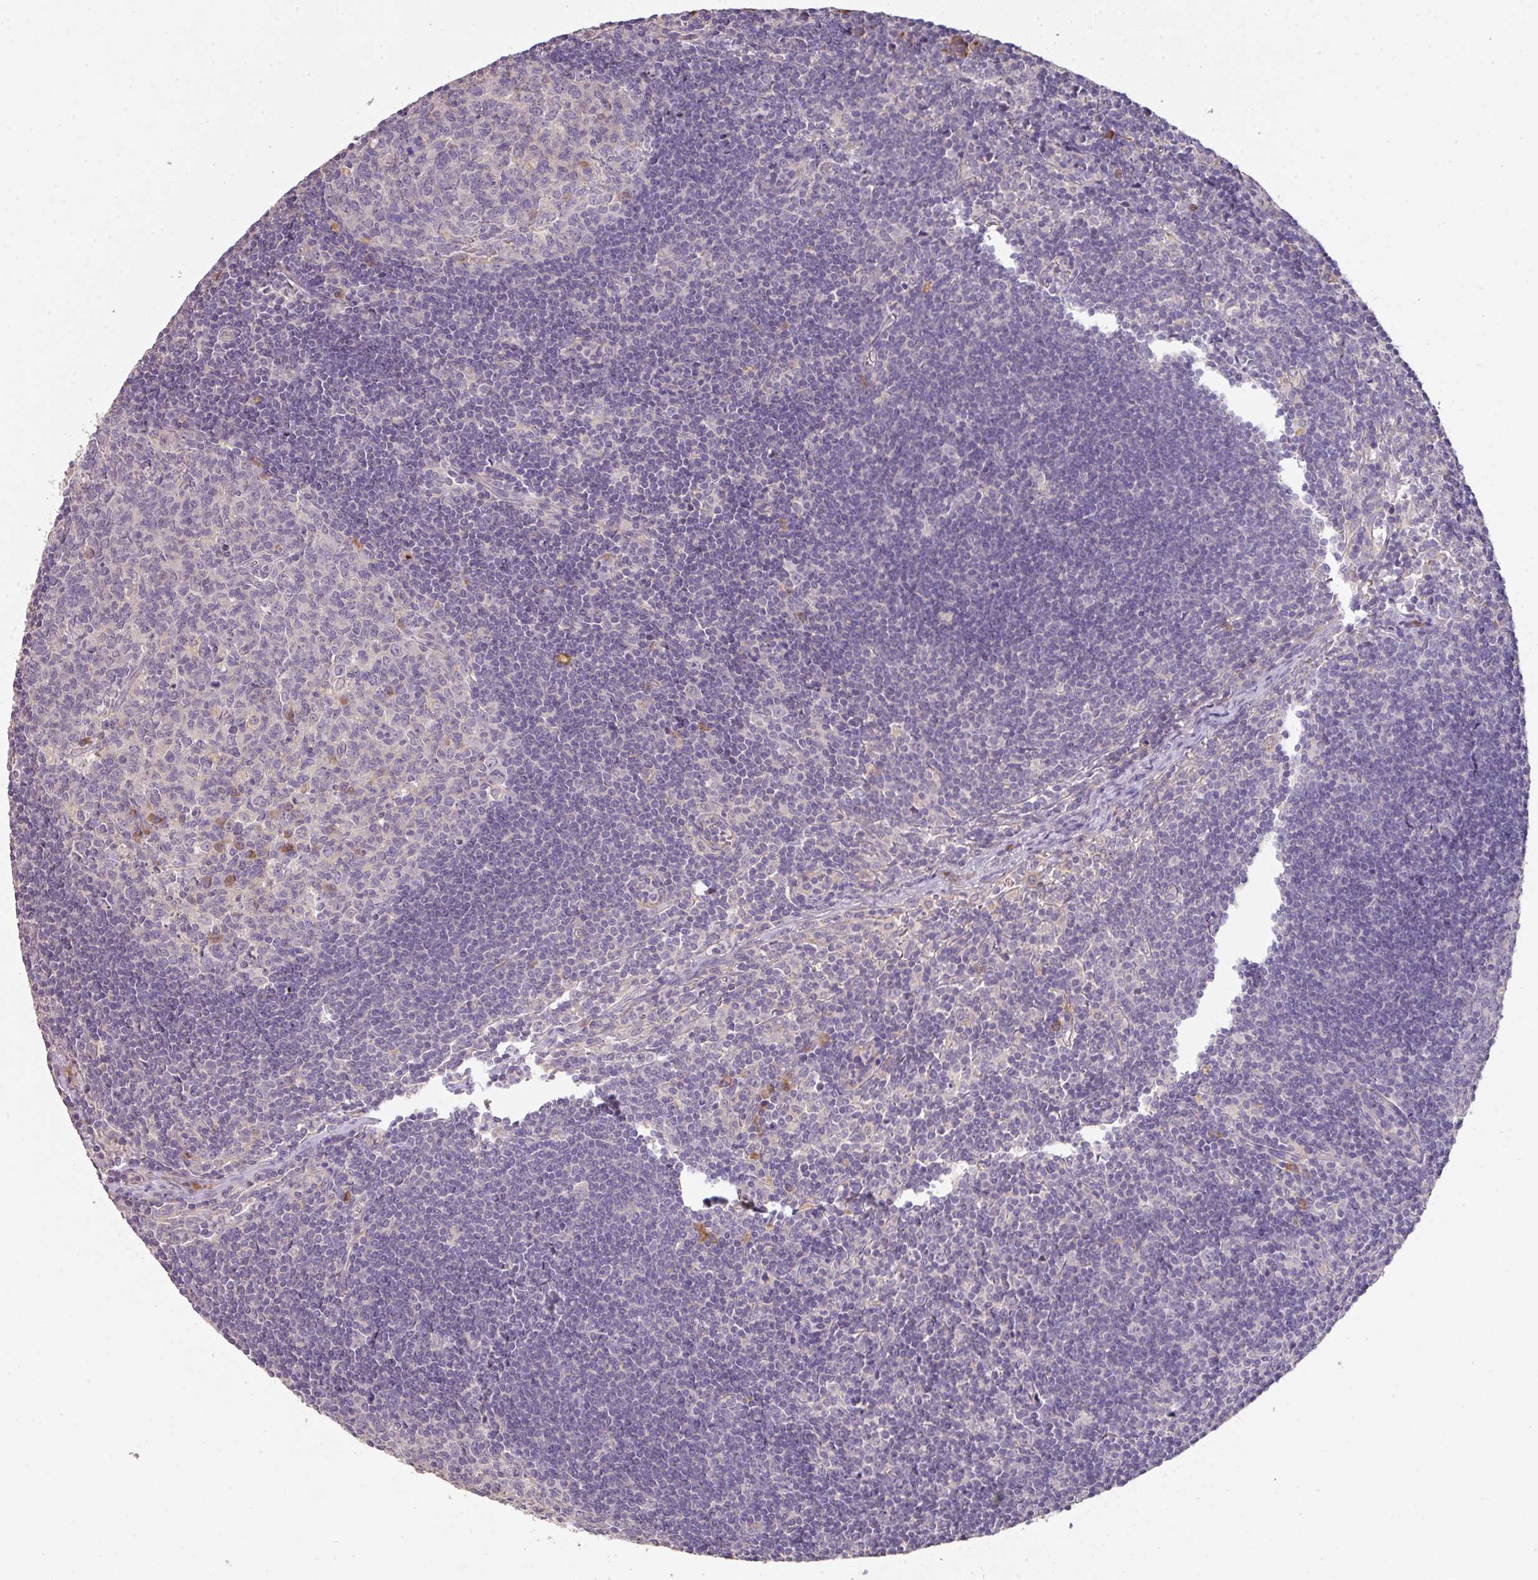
{"staining": {"intensity": "moderate", "quantity": "<25%", "location": "cytoplasmic/membranous"}, "tissue": "lymph node", "cell_type": "Germinal center cells", "image_type": "normal", "snomed": [{"axis": "morphology", "description": "Normal tissue, NOS"}, {"axis": "topography", "description": "Lymph node"}], "caption": "A high-resolution image shows immunohistochemistry (IHC) staining of unremarkable lymph node, which exhibits moderate cytoplasmic/membranous expression in approximately <25% of germinal center cells.", "gene": "ZNF266", "patient": {"sex": "female", "age": 29}}